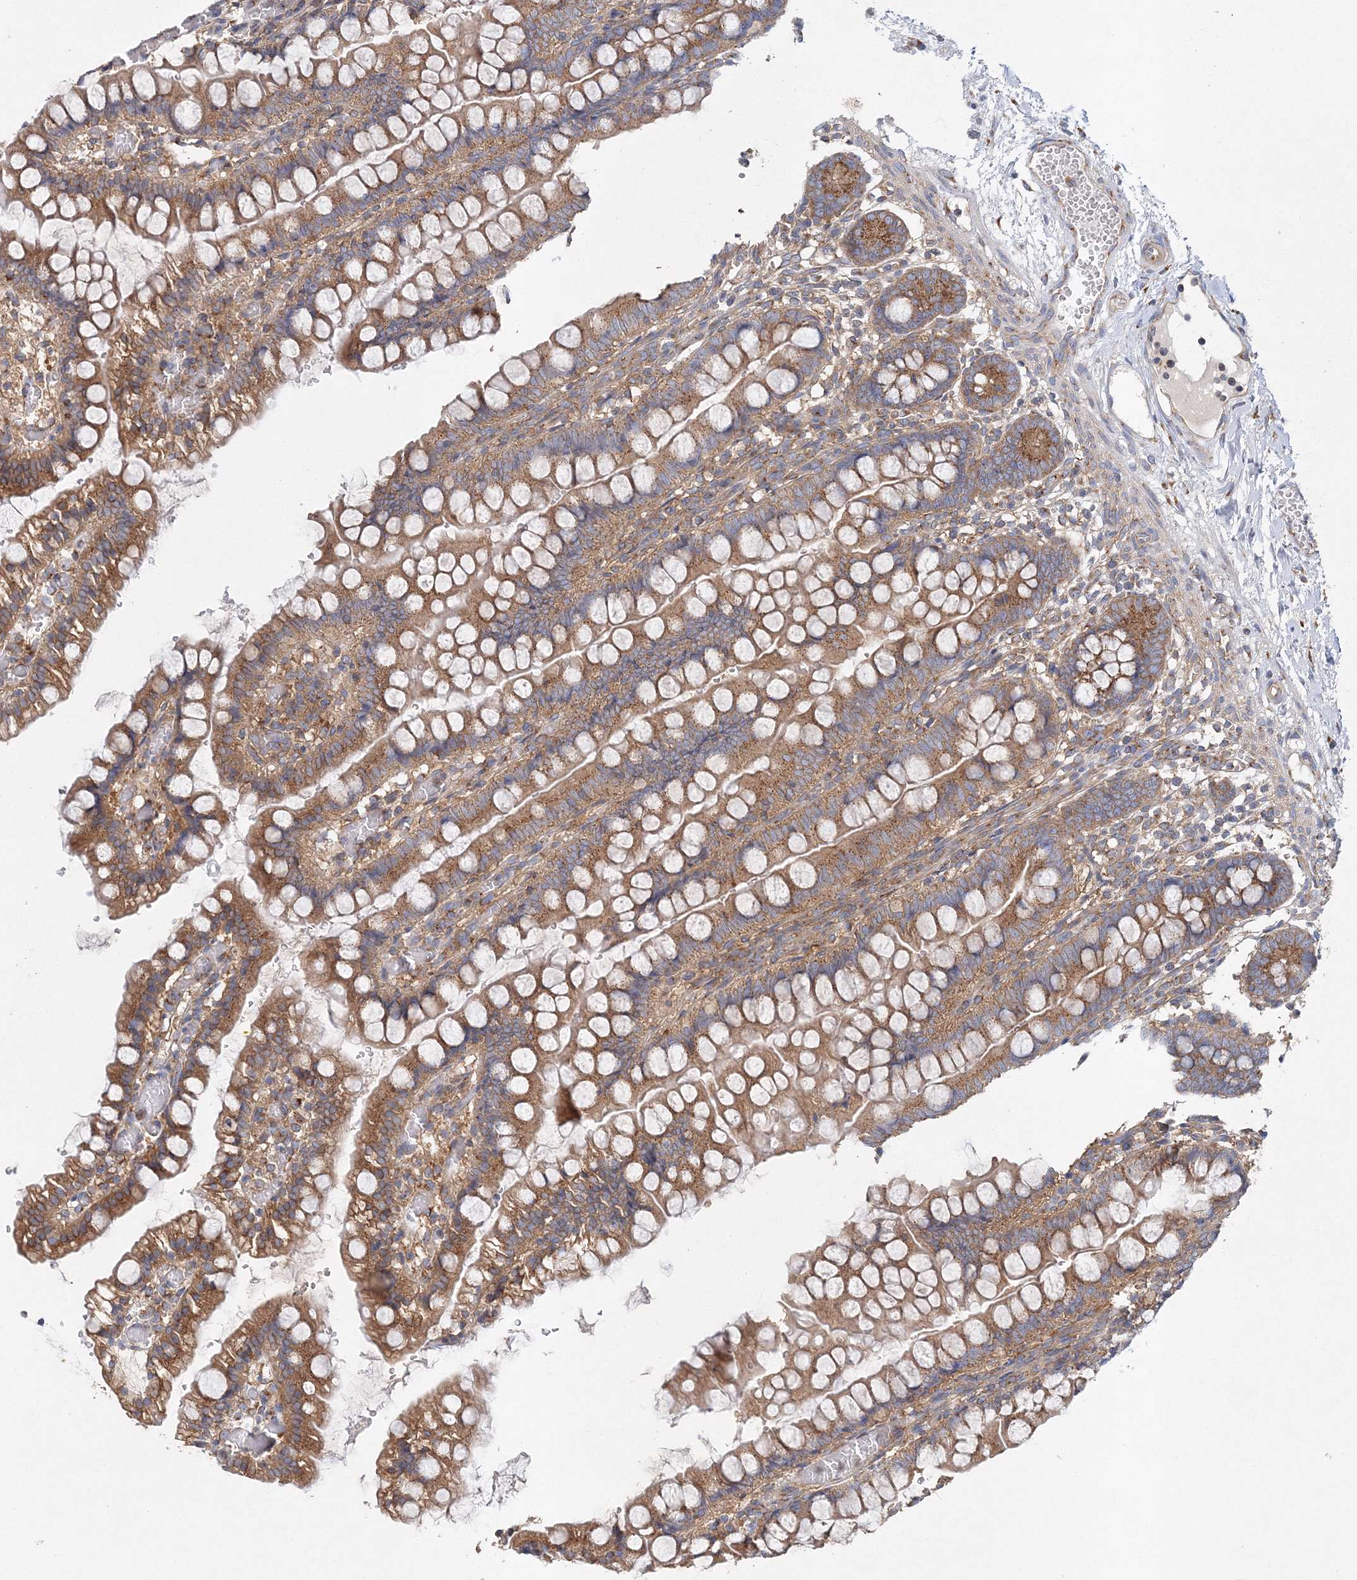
{"staining": {"intensity": "moderate", "quantity": ">75%", "location": "cytoplasmic/membranous"}, "tissue": "small intestine", "cell_type": "Glandular cells", "image_type": "normal", "snomed": [{"axis": "morphology", "description": "Normal tissue, NOS"}, {"axis": "morphology", "description": "Developmental malformation"}, {"axis": "topography", "description": "Small intestine"}], "caption": "Glandular cells display medium levels of moderate cytoplasmic/membranous expression in about >75% of cells in benign human small intestine.", "gene": "SEC23IP", "patient": {"sex": "male"}}